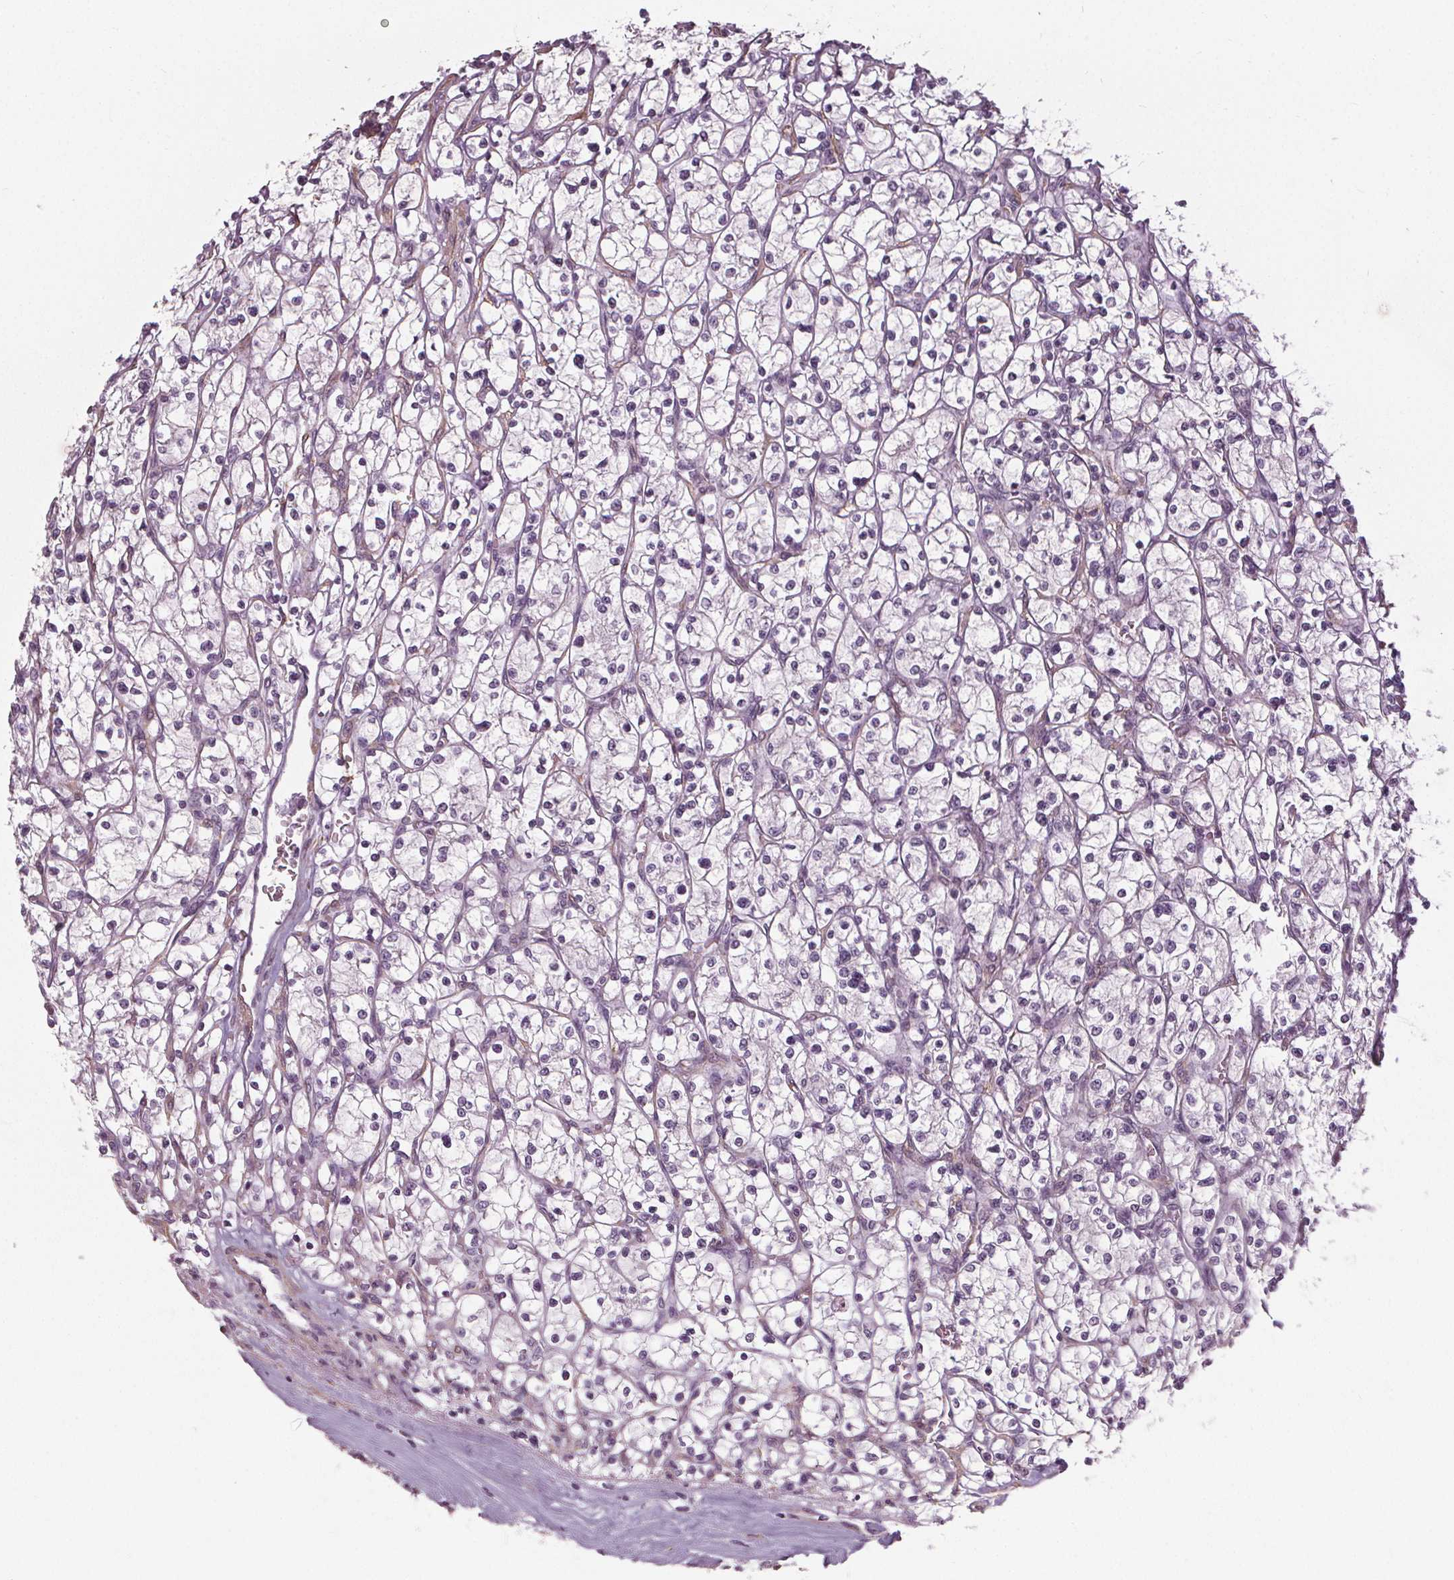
{"staining": {"intensity": "negative", "quantity": "none", "location": "none"}, "tissue": "renal cancer", "cell_type": "Tumor cells", "image_type": "cancer", "snomed": [{"axis": "morphology", "description": "Adenocarcinoma, NOS"}, {"axis": "topography", "description": "Kidney"}], "caption": "Micrograph shows no significant protein positivity in tumor cells of renal cancer (adenocarcinoma).", "gene": "PKP1", "patient": {"sex": "female", "age": 64}}